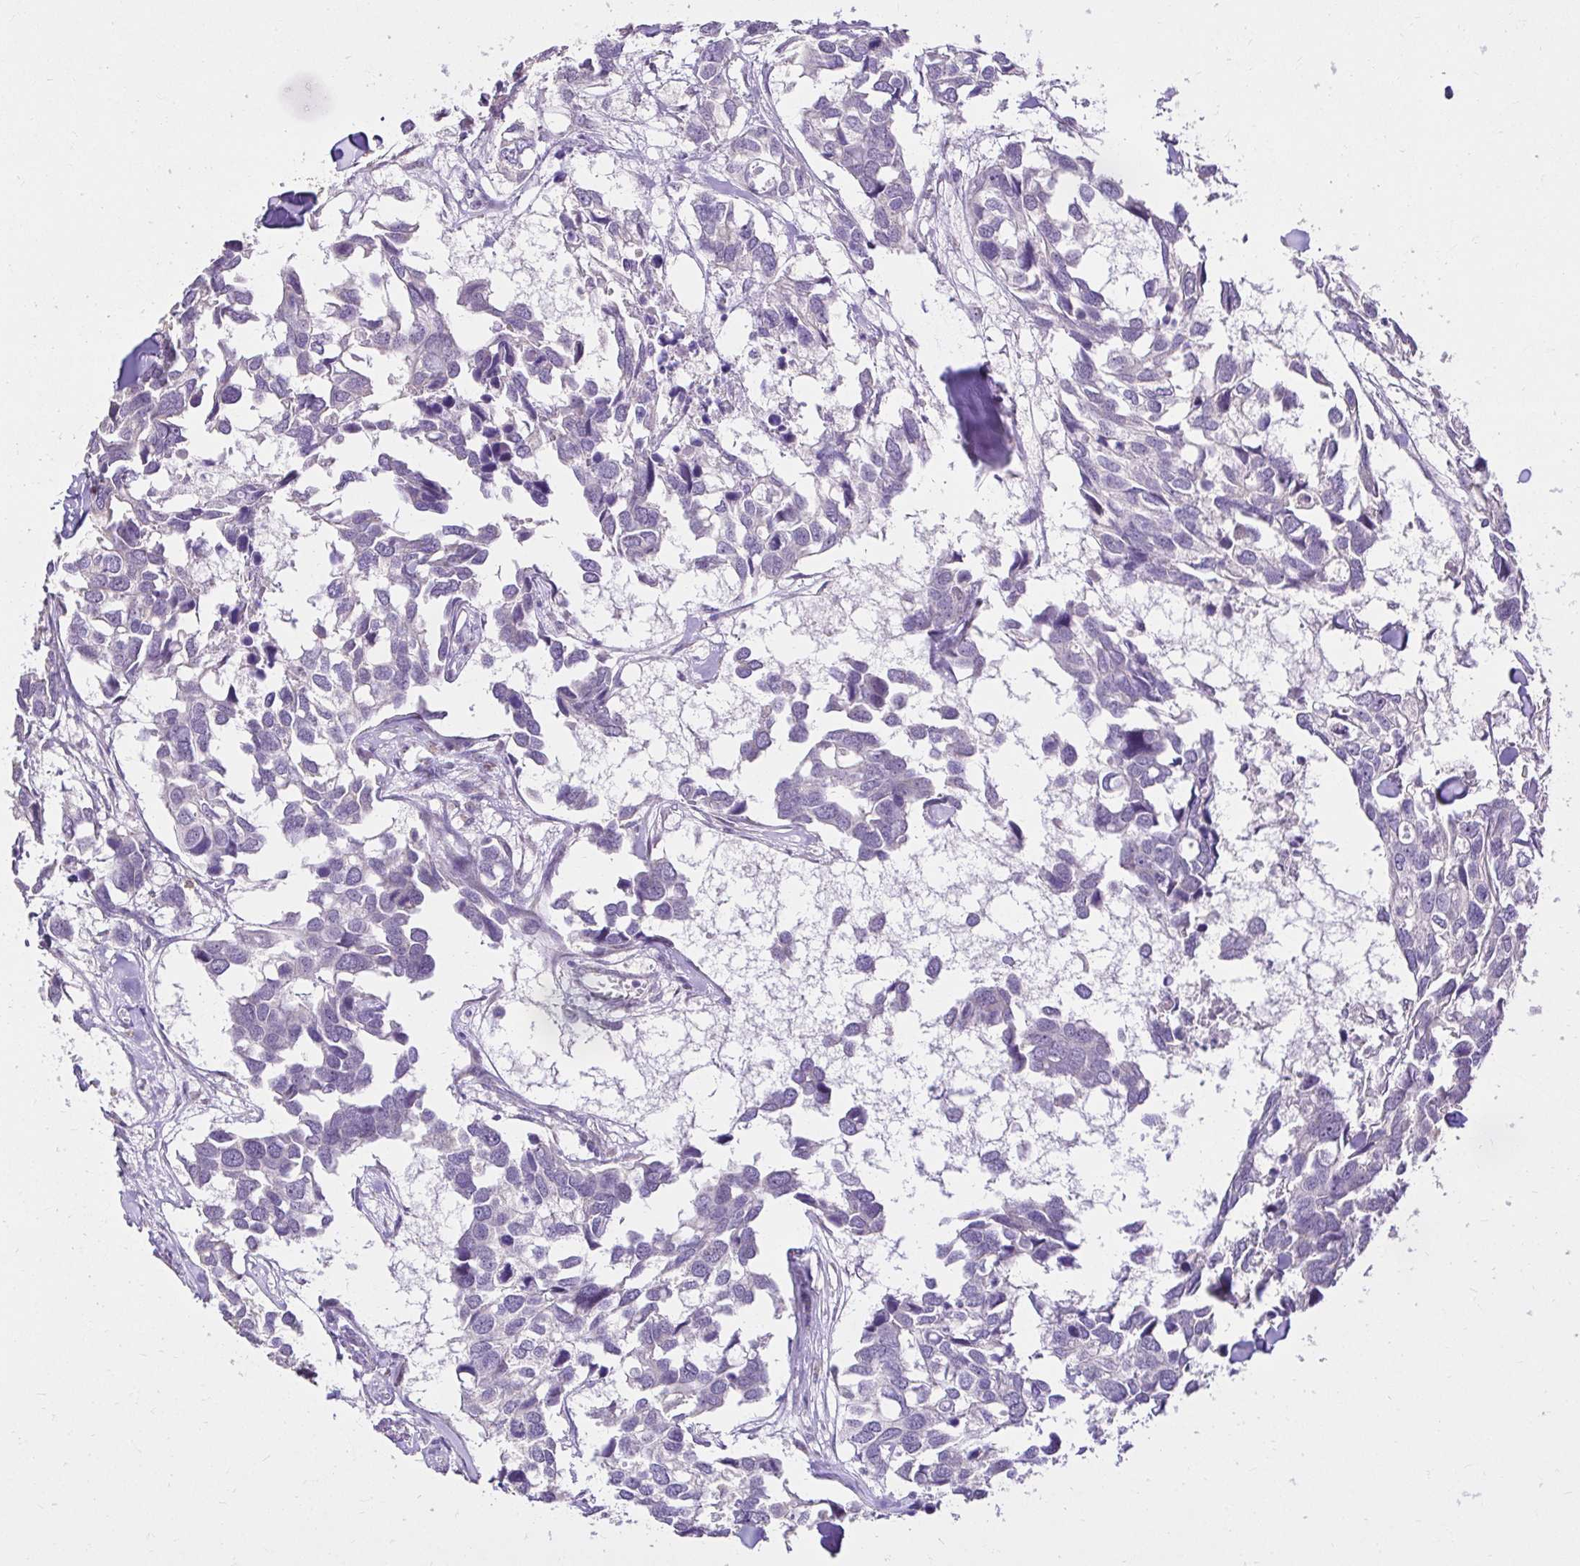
{"staining": {"intensity": "negative", "quantity": "none", "location": "none"}, "tissue": "breast cancer", "cell_type": "Tumor cells", "image_type": "cancer", "snomed": [{"axis": "morphology", "description": "Duct carcinoma"}, {"axis": "topography", "description": "Breast"}], "caption": "DAB immunohistochemical staining of breast cancer (infiltrating ductal carcinoma) displays no significant expression in tumor cells. Brightfield microscopy of immunohistochemistry (IHC) stained with DAB (3,3'-diaminobenzidine) (brown) and hematoxylin (blue), captured at high magnification.", "gene": "KIAA1210", "patient": {"sex": "female", "age": 83}}